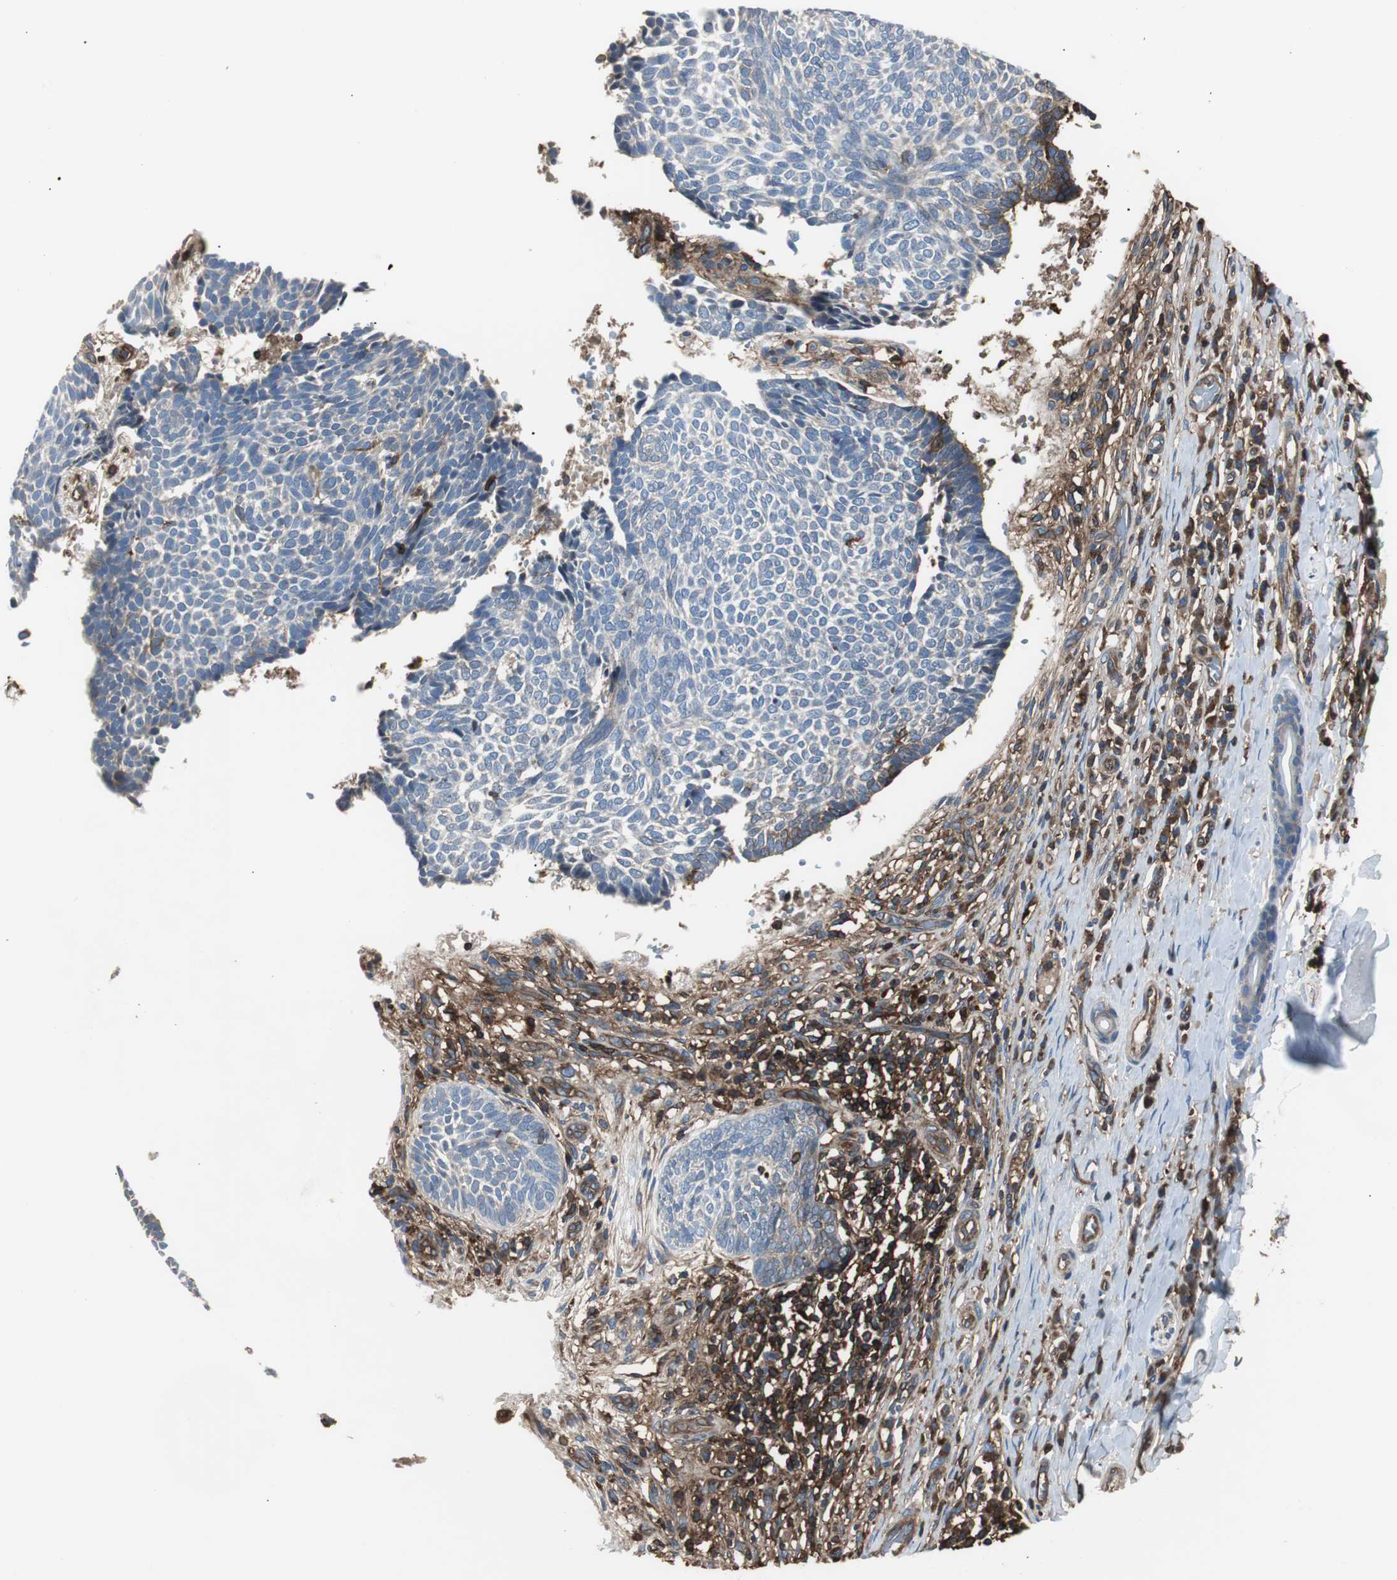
{"staining": {"intensity": "moderate", "quantity": "<25%", "location": "cytoplasmic/membranous"}, "tissue": "skin cancer", "cell_type": "Tumor cells", "image_type": "cancer", "snomed": [{"axis": "morphology", "description": "Normal tissue, NOS"}, {"axis": "morphology", "description": "Basal cell carcinoma"}, {"axis": "topography", "description": "Skin"}], "caption": "The micrograph displays a brown stain indicating the presence of a protein in the cytoplasmic/membranous of tumor cells in skin cancer.", "gene": "B2M", "patient": {"sex": "male", "age": 87}}